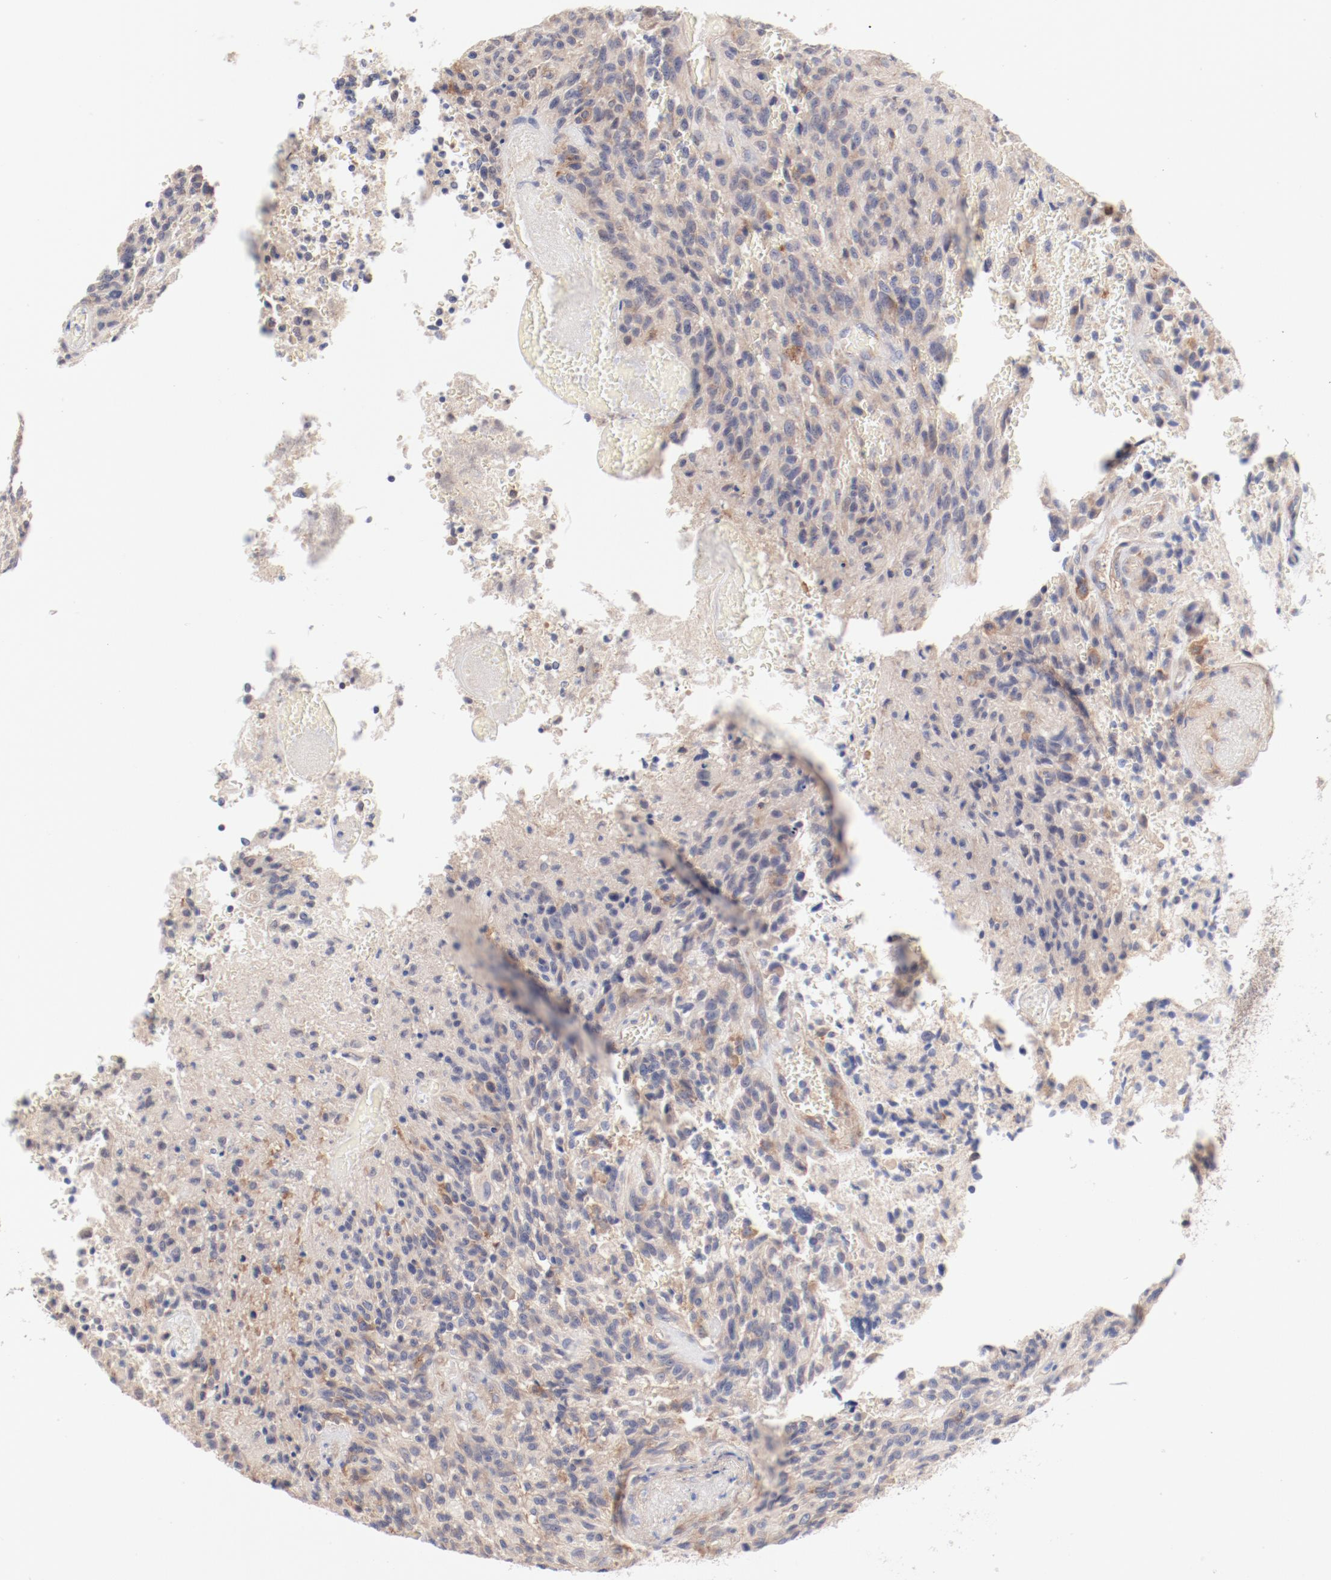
{"staining": {"intensity": "weak", "quantity": ">75%", "location": "cytoplasmic/membranous"}, "tissue": "glioma", "cell_type": "Tumor cells", "image_type": "cancer", "snomed": [{"axis": "morphology", "description": "Normal tissue, NOS"}, {"axis": "morphology", "description": "Glioma, malignant, High grade"}, {"axis": "topography", "description": "Cerebral cortex"}], "caption": "Glioma tissue demonstrates weak cytoplasmic/membranous expression in about >75% of tumor cells Using DAB (3,3'-diaminobenzidine) (brown) and hematoxylin (blue) stains, captured at high magnification using brightfield microscopy.", "gene": "SETD3", "patient": {"sex": "male", "age": 56}}